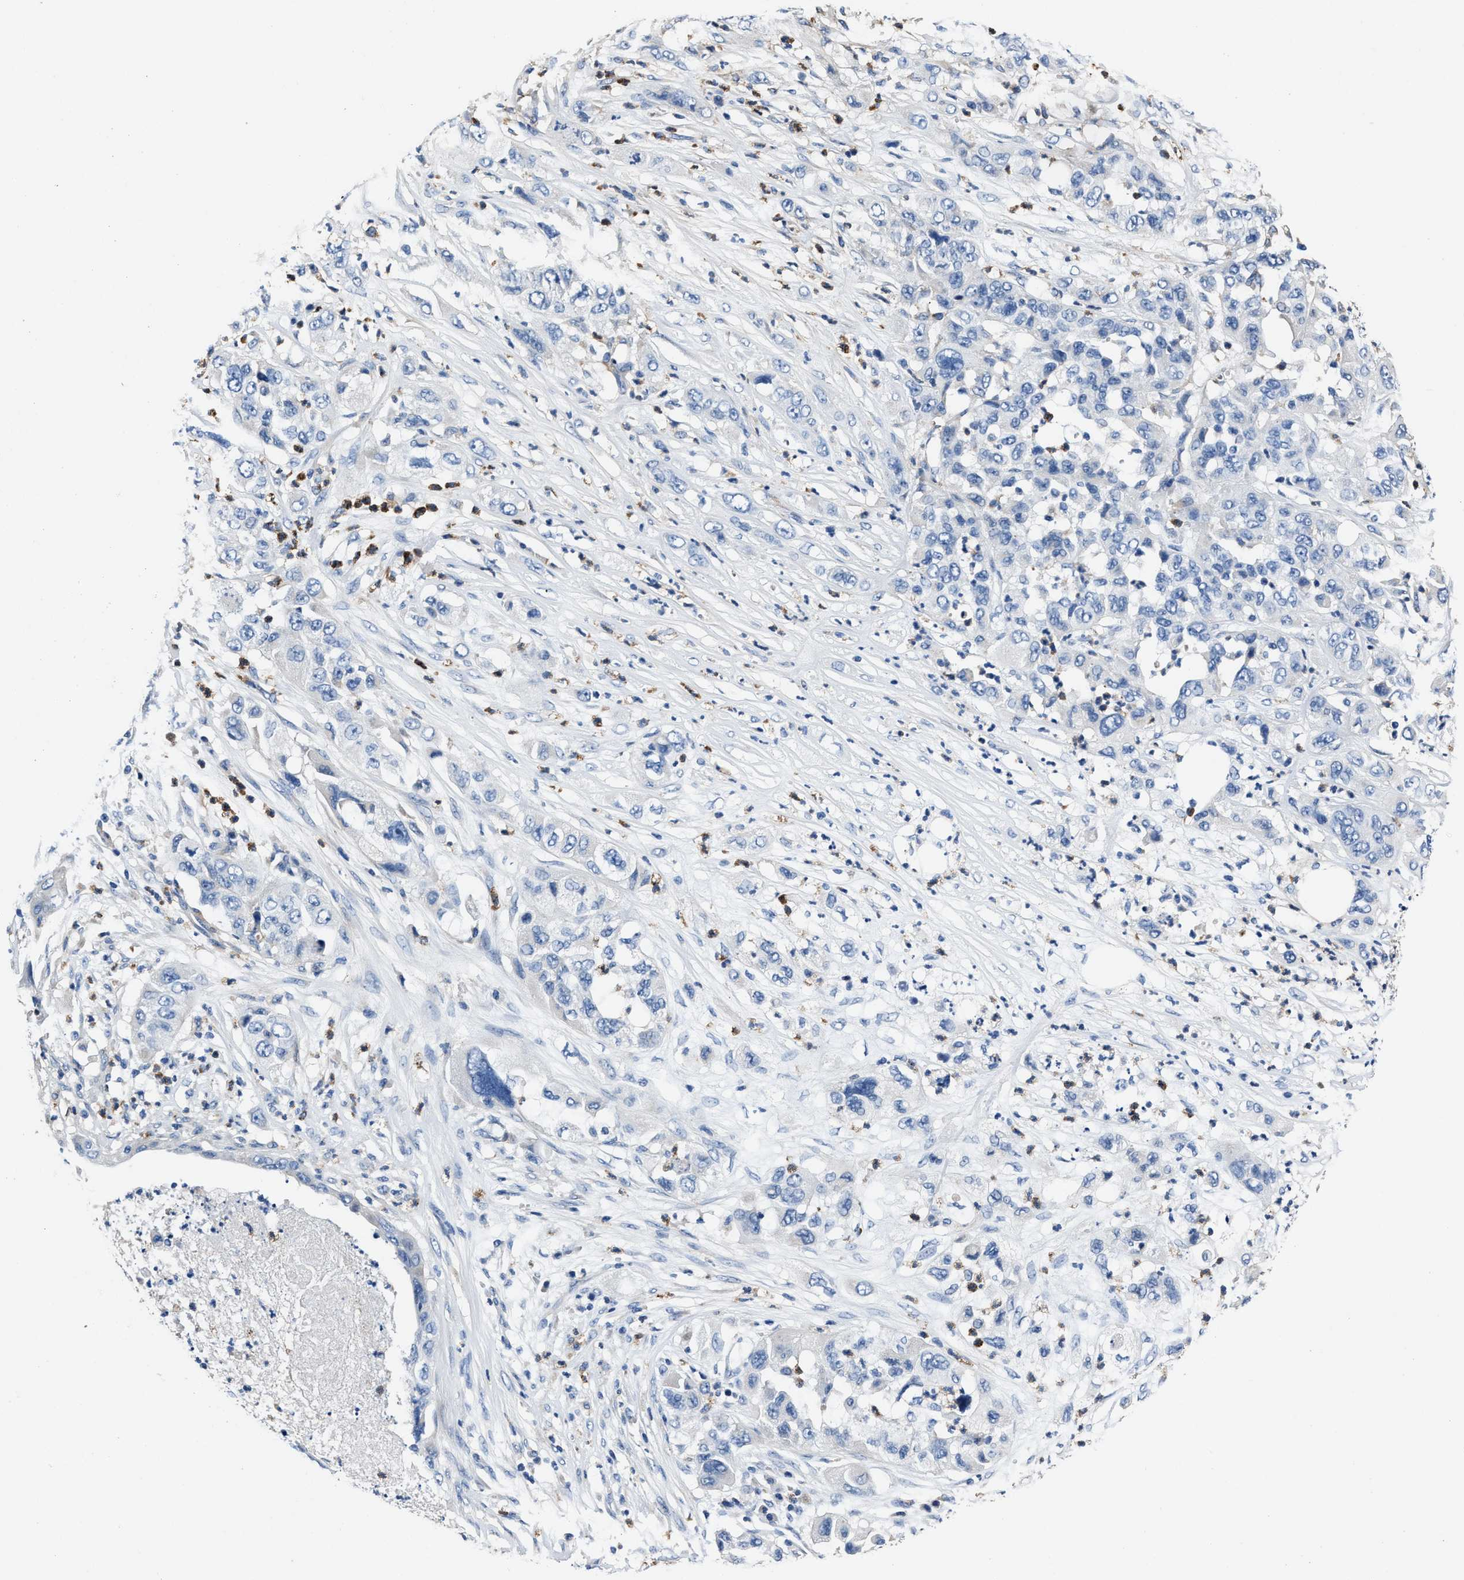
{"staining": {"intensity": "negative", "quantity": "none", "location": "none"}, "tissue": "pancreatic cancer", "cell_type": "Tumor cells", "image_type": "cancer", "snomed": [{"axis": "morphology", "description": "Adenocarcinoma, NOS"}, {"axis": "topography", "description": "Pancreas"}], "caption": "Pancreatic adenocarcinoma was stained to show a protein in brown. There is no significant staining in tumor cells. (DAB (3,3'-diaminobenzidine) immunohistochemistry, high magnification).", "gene": "FGL2", "patient": {"sex": "female", "age": 78}}